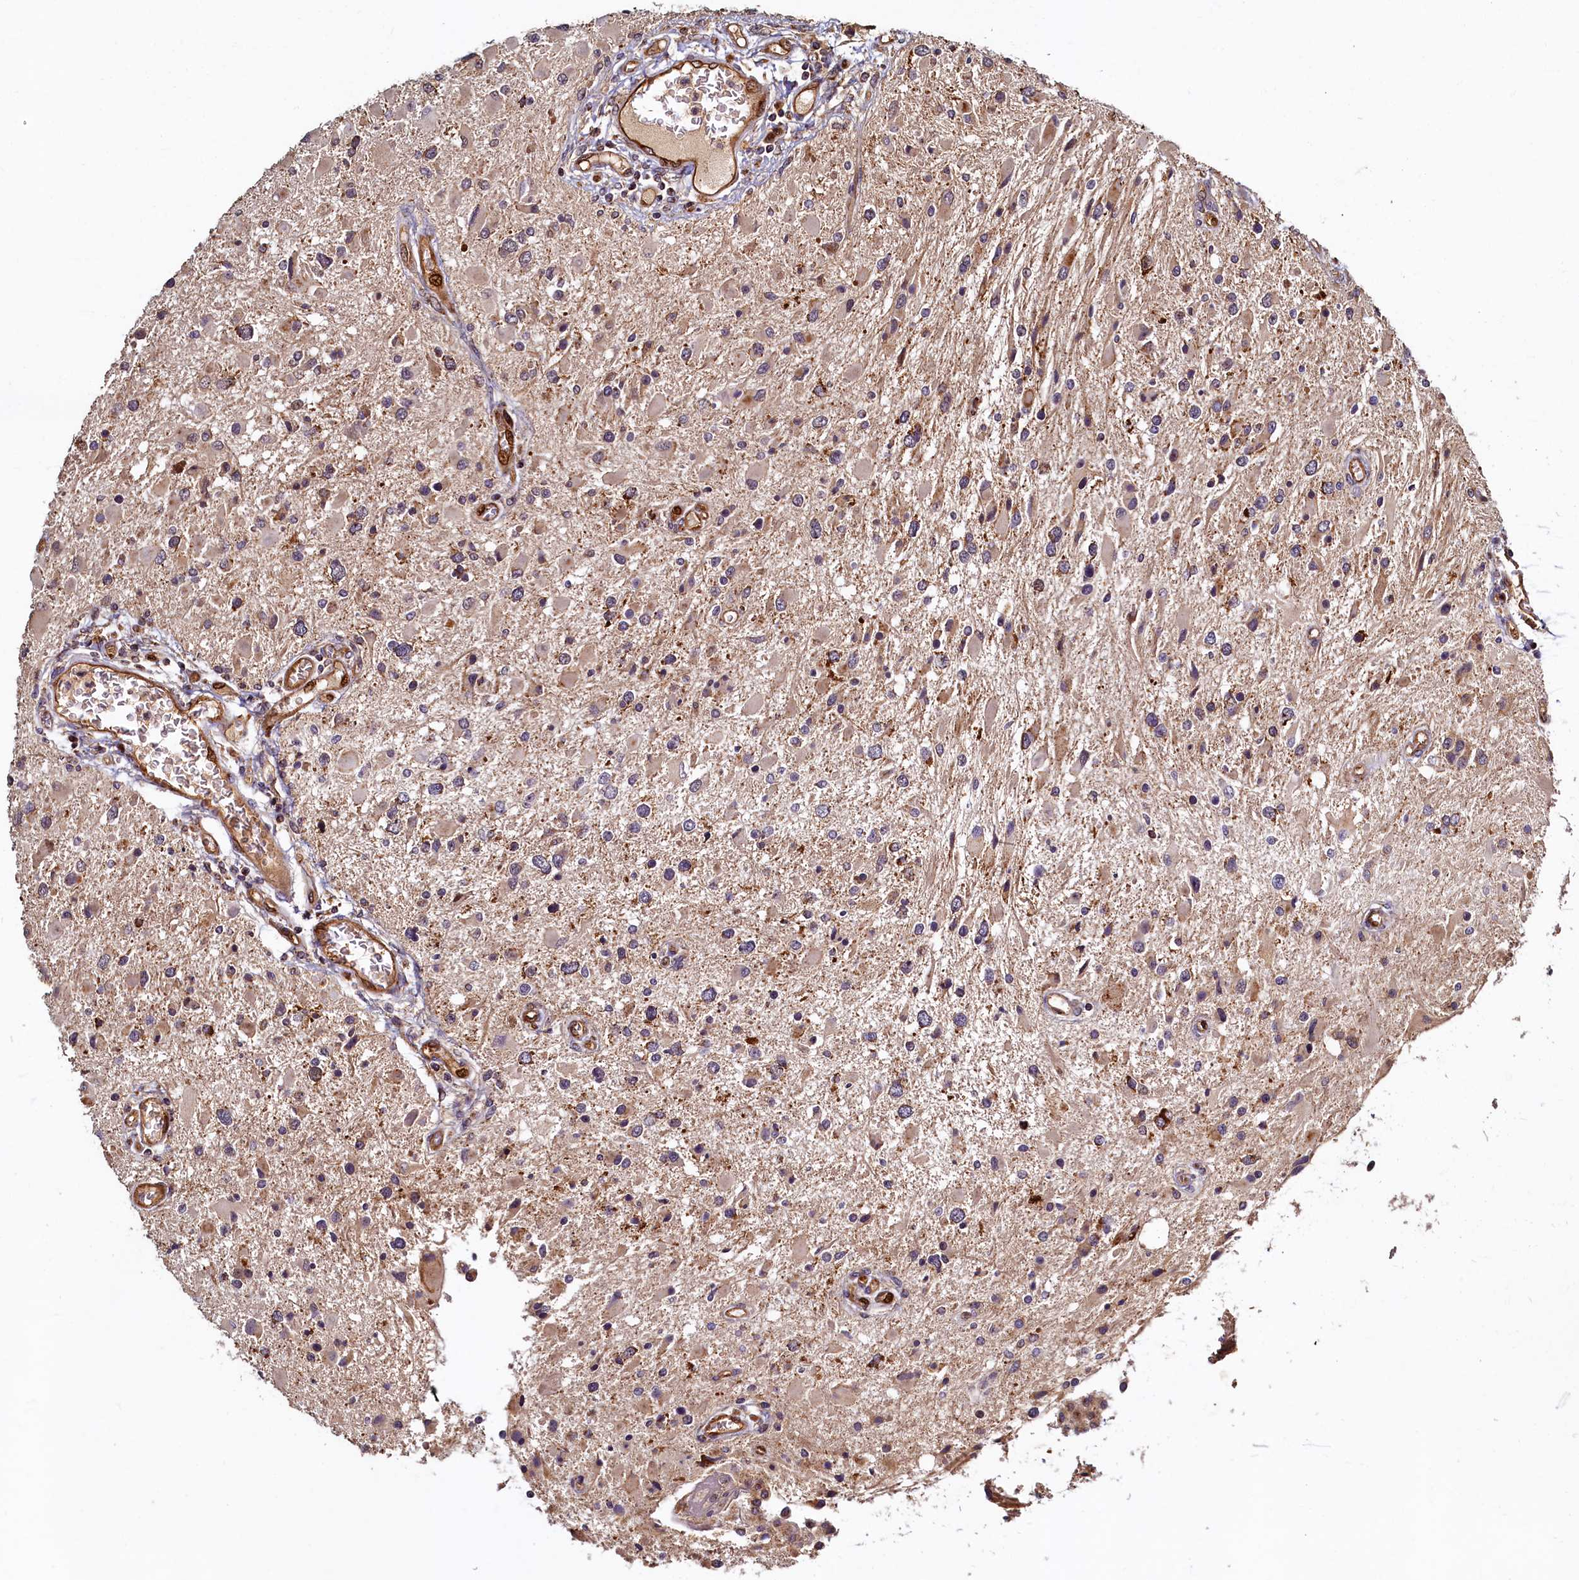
{"staining": {"intensity": "weak", "quantity": "25%-75%", "location": "cytoplasmic/membranous"}, "tissue": "glioma", "cell_type": "Tumor cells", "image_type": "cancer", "snomed": [{"axis": "morphology", "description": "Glioma, malignant, High grade"}, {"axis": "topography", "description": "Brain"}], "caption": "Protein expression analysis of human high-grade glioma (malignant) reveals weak cytoplasmic/membranous staining in approximately 25%-75% of tumor cells.", "gene": "NCKAP5L", "patient": {"sex": "male", "age": 53}}